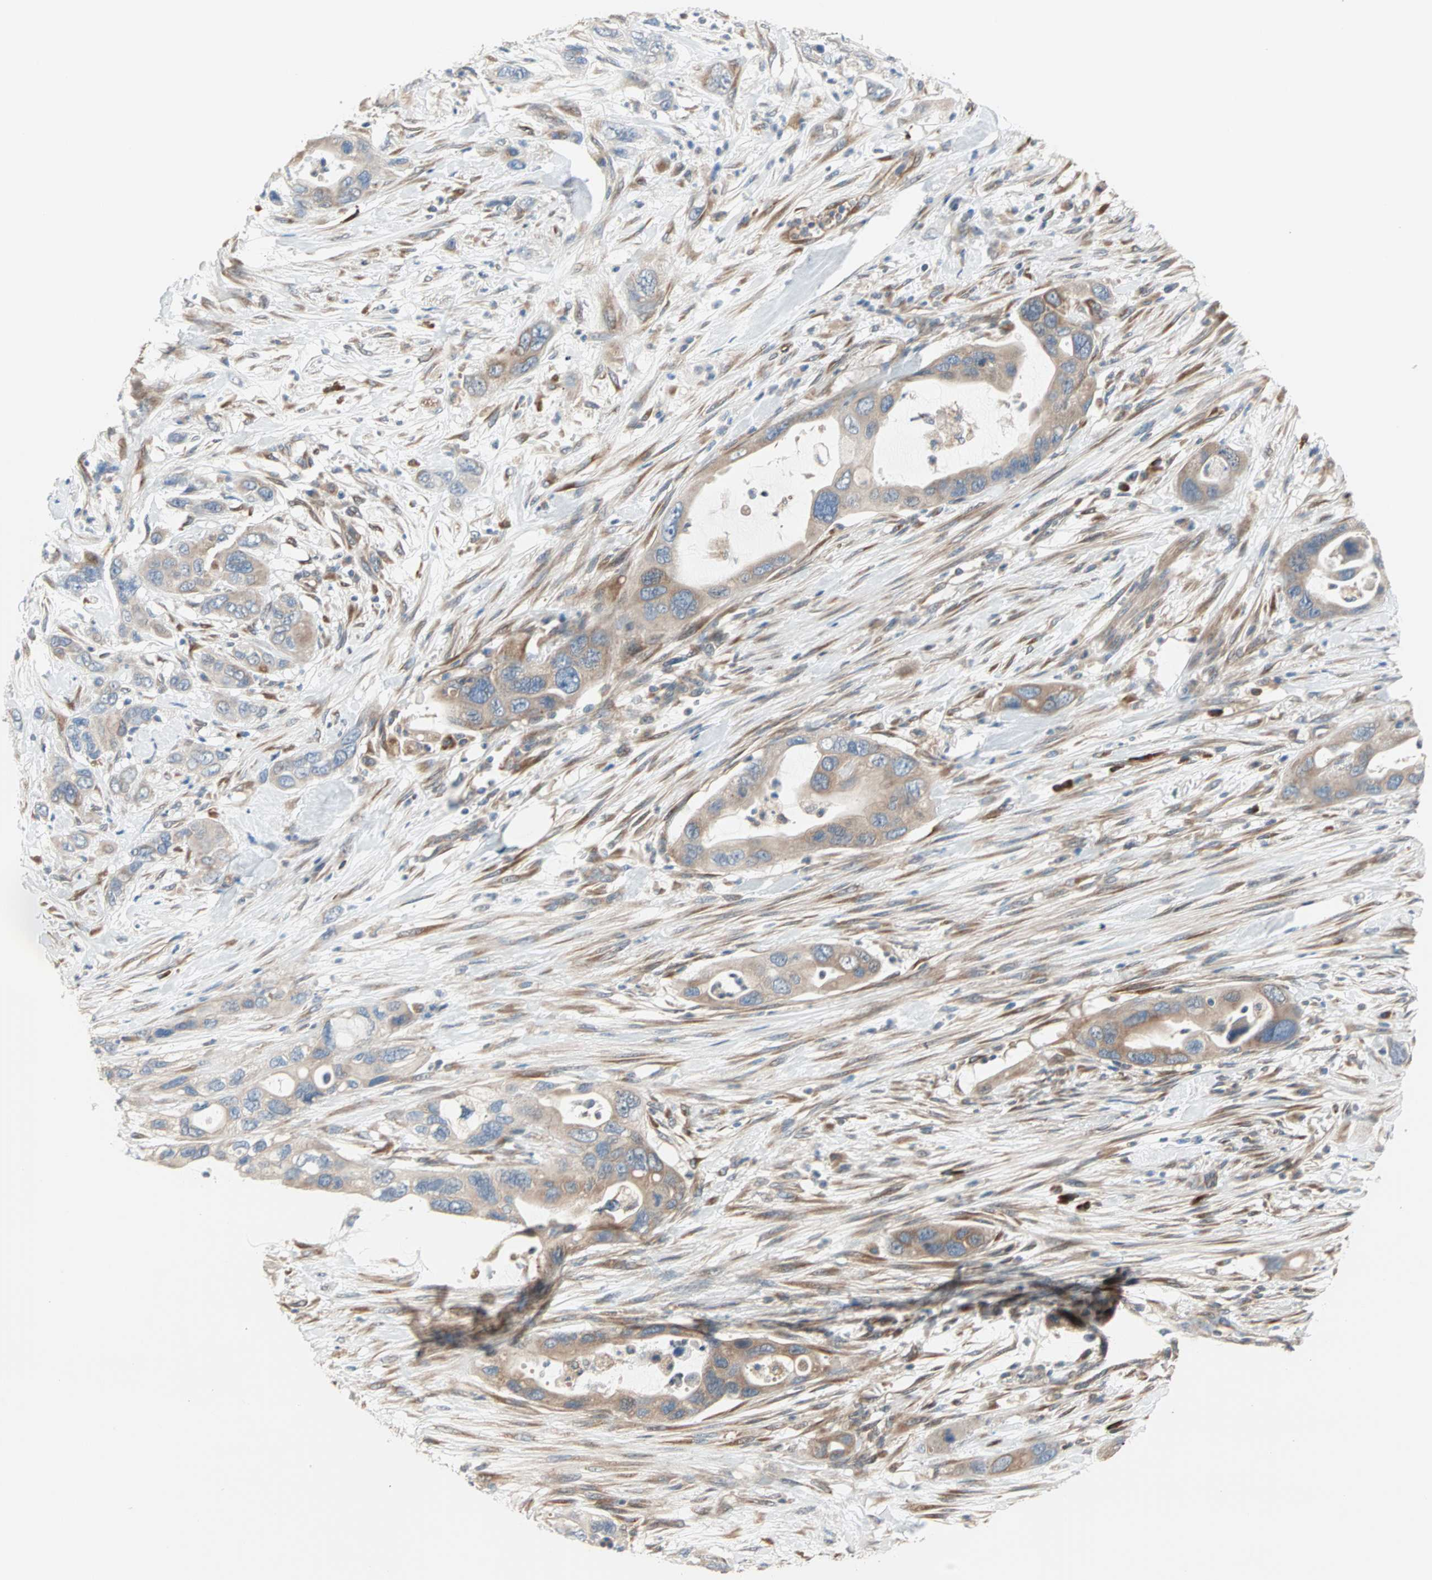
{"staining": {"intensity": "moderate", "quantity": ">75%", "location": "cytoplasmic/membranous"}, "tissue": "pancreatic cancer", "cell_type": "Tumor cells", "image_type": "cancer", "snomed": [{"axis": "morphology", "description": "Adenocarcinoma, NOS"}, {"axis": "topography", "description": "Pancreas"}], "caption": "Pancreatic cancer (adenocarcinoma) was stained to show a protein in brown. There is medium levels of moderate cytoplasmic/membranous positivity in approximately >75% of tumor cells. Immunohistochemistry stains the protein in brown and the nuclei are stained blue.", "gene": "SAR1A", "patient": {"sex": "female", "age": 71}}